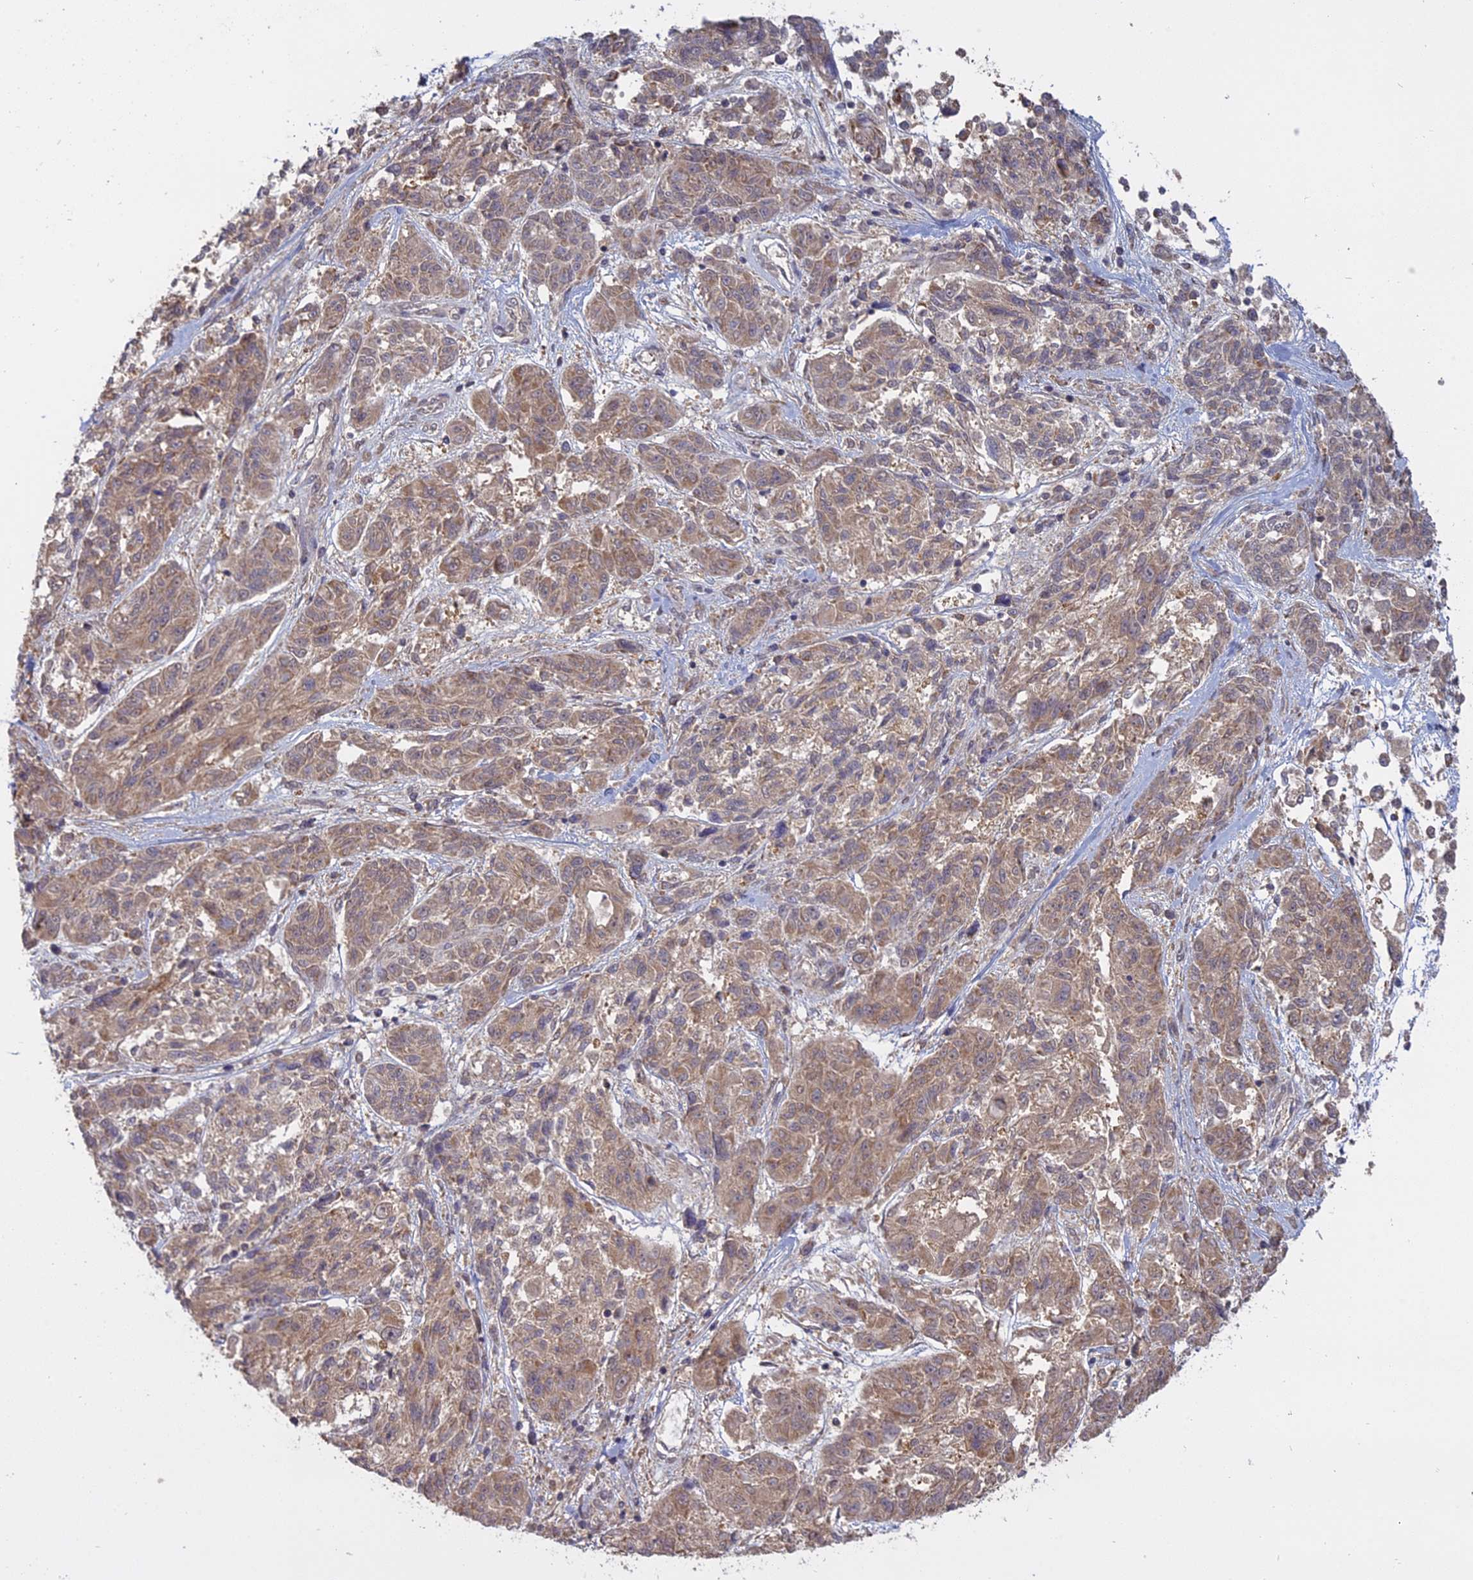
{"staining": {"intensity": "moderate", "quantity": ">75%", "location": "cytoplasmic/membranous"}, "tissue": "melanoma", "cell_type": "Tumor cells", "image_type": "cancer", "snomed": [{"axis": "morphology", "description": "Malignant melanoma, NOS"}, {"axis": "topography", "description": "Skin"}], "caption": "This micrograph reveals melanoma stained with immunohistochemistry to label a protein in brown. The cytoplasmic/membranous of tumor cells show moderate positivity for the protein. Nuclei are counter-stained blue.", "gene": "TMEM208", "patient": {"sex": "male", "age": 53}}